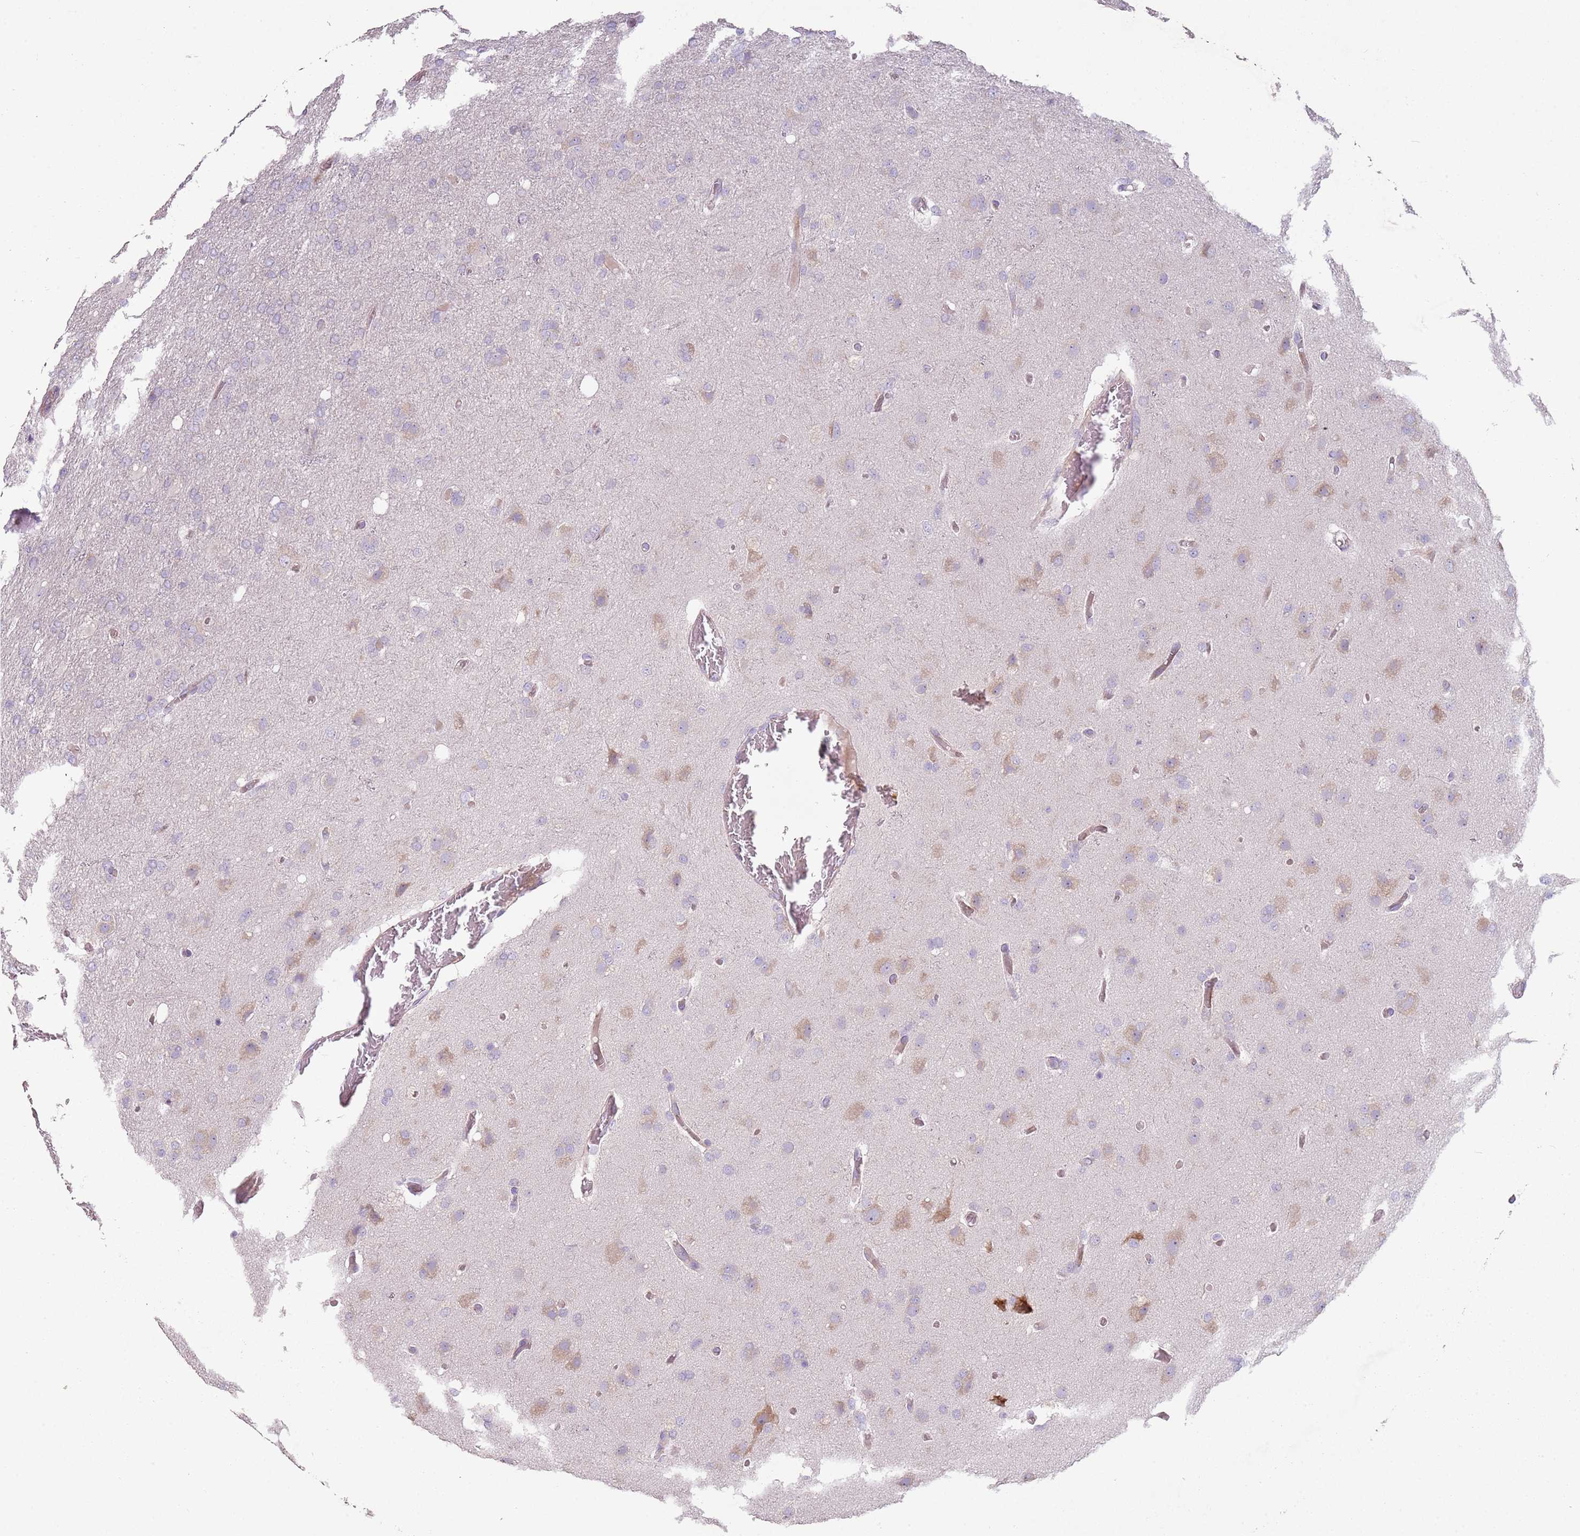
{"staining": {"intensity": "negative", "quantity": "none", "location": "none"}, "tissue": "glioma", "cell_type": "Tumor cells", "image_type": "cancer", "snomed": [{"axis": "morphology", "description": "Glioma, malignant, High grade"}, {"axis": "topography", "description": "Brain"}], "caption": "Tumor cells show no significant staining in glioma.", "gene": "ZNF583", "patient": {"sex": "female", "age": 74}}